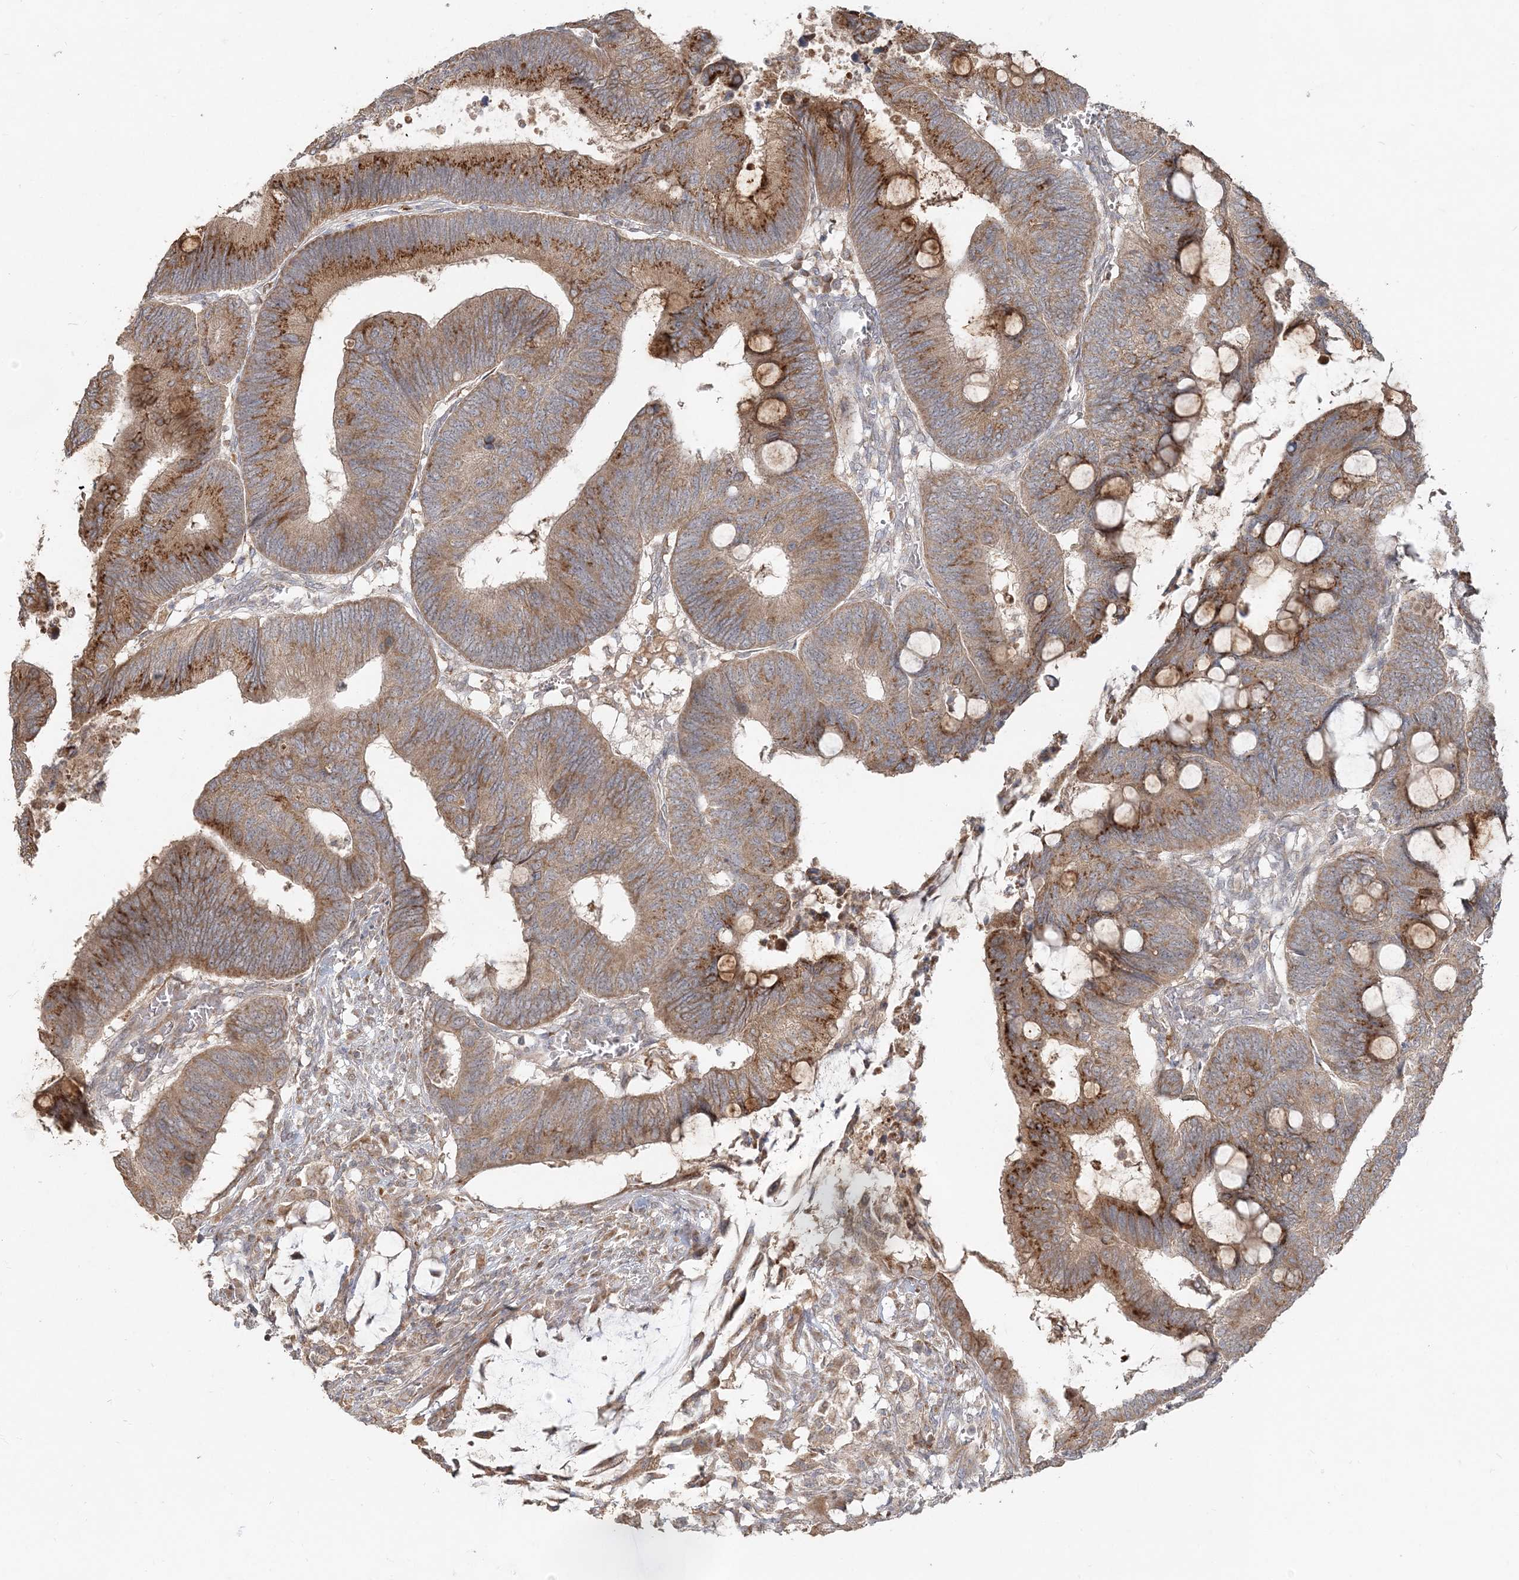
{"staining": {"intensity": "moderate", "quantity": ">75%", "location": "cytoplasmic/membranous"}, "tissue": "colorectal cancer", "cell_type": "Tumor cells", "image_type": "cancer", "snomed": [{"axis": "morphology", "description": "Normal tissue, NOS"}, {"axis": "morphology", "description": "Adenocarcinoma, NOS"}, {"axis": "topography", "description": "Rectum"}, {"axis": "topography", "description": "Peripheral nerve tissue"}], "caption": "DAB (3,3'-diaminobenzidine) immunohistochemical staining of human colorectal cancer (adenocarcinoma) displays moderate cytoplasmic/membranous protein staining in approximately >75% of tumor cells.", "gene": "RAB14", "patient": {"sex": "male", "age": 92}}